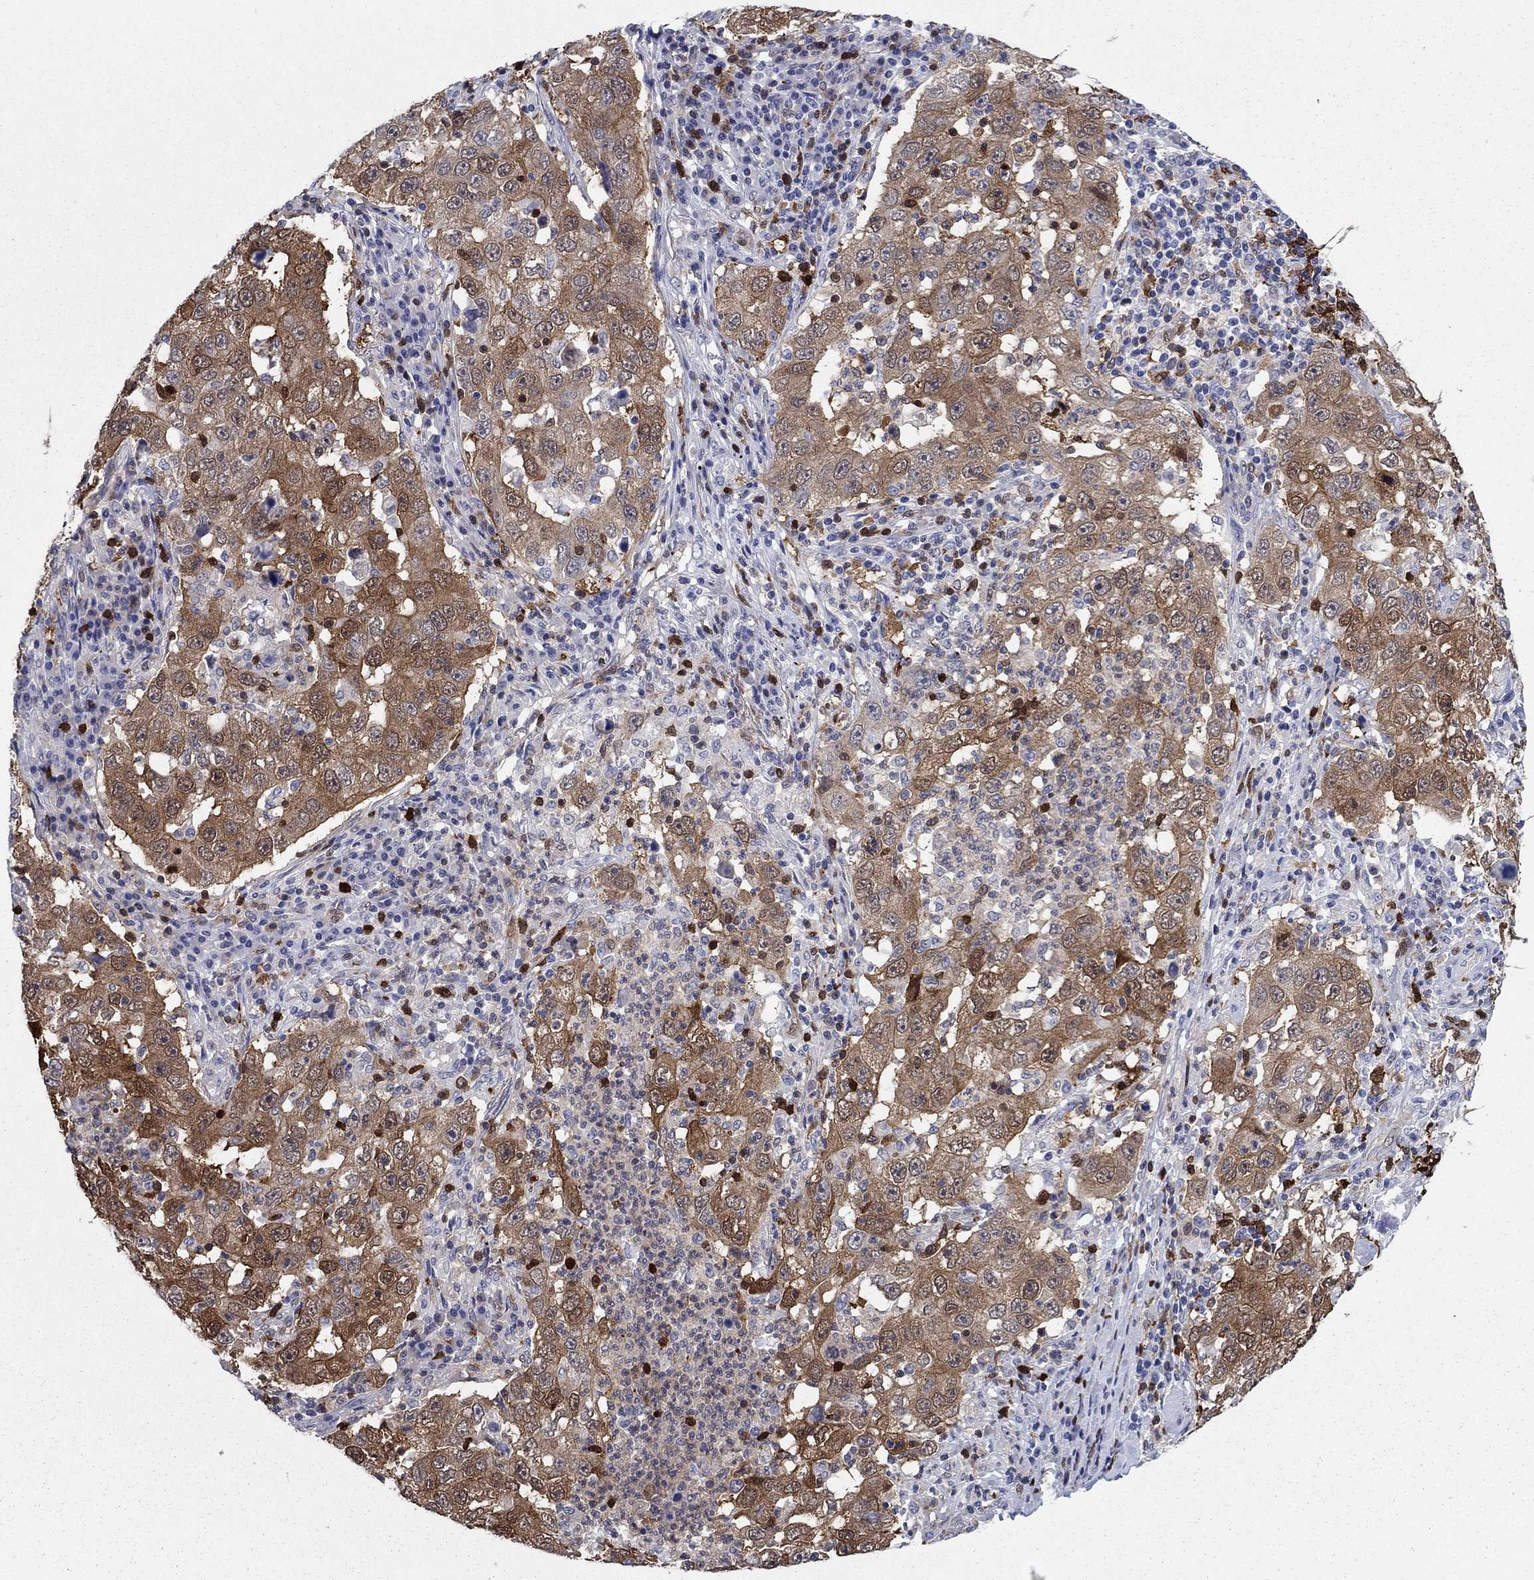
{"staining": {"intensity": "strong", "quantity": ">75%", "location": "cytoplasmic/membranous"}, "tissue": "lung cancer", "cell_type": "Tumor cells", "image_type": "cancer", "snomed": [{"axis": "morphology", "description": "Adenocarcinoma, NOS"}, {"axis": "topography", "description": "Lung"}], "caption": "Immunohistochemical staining of lung adenocarcinoma displays high levels of strong cytoplasmic/membranous protein staining in about >75% of tumor cells.", "gene": "STMN1", "patient": {"sex": "male", "age": 73}}